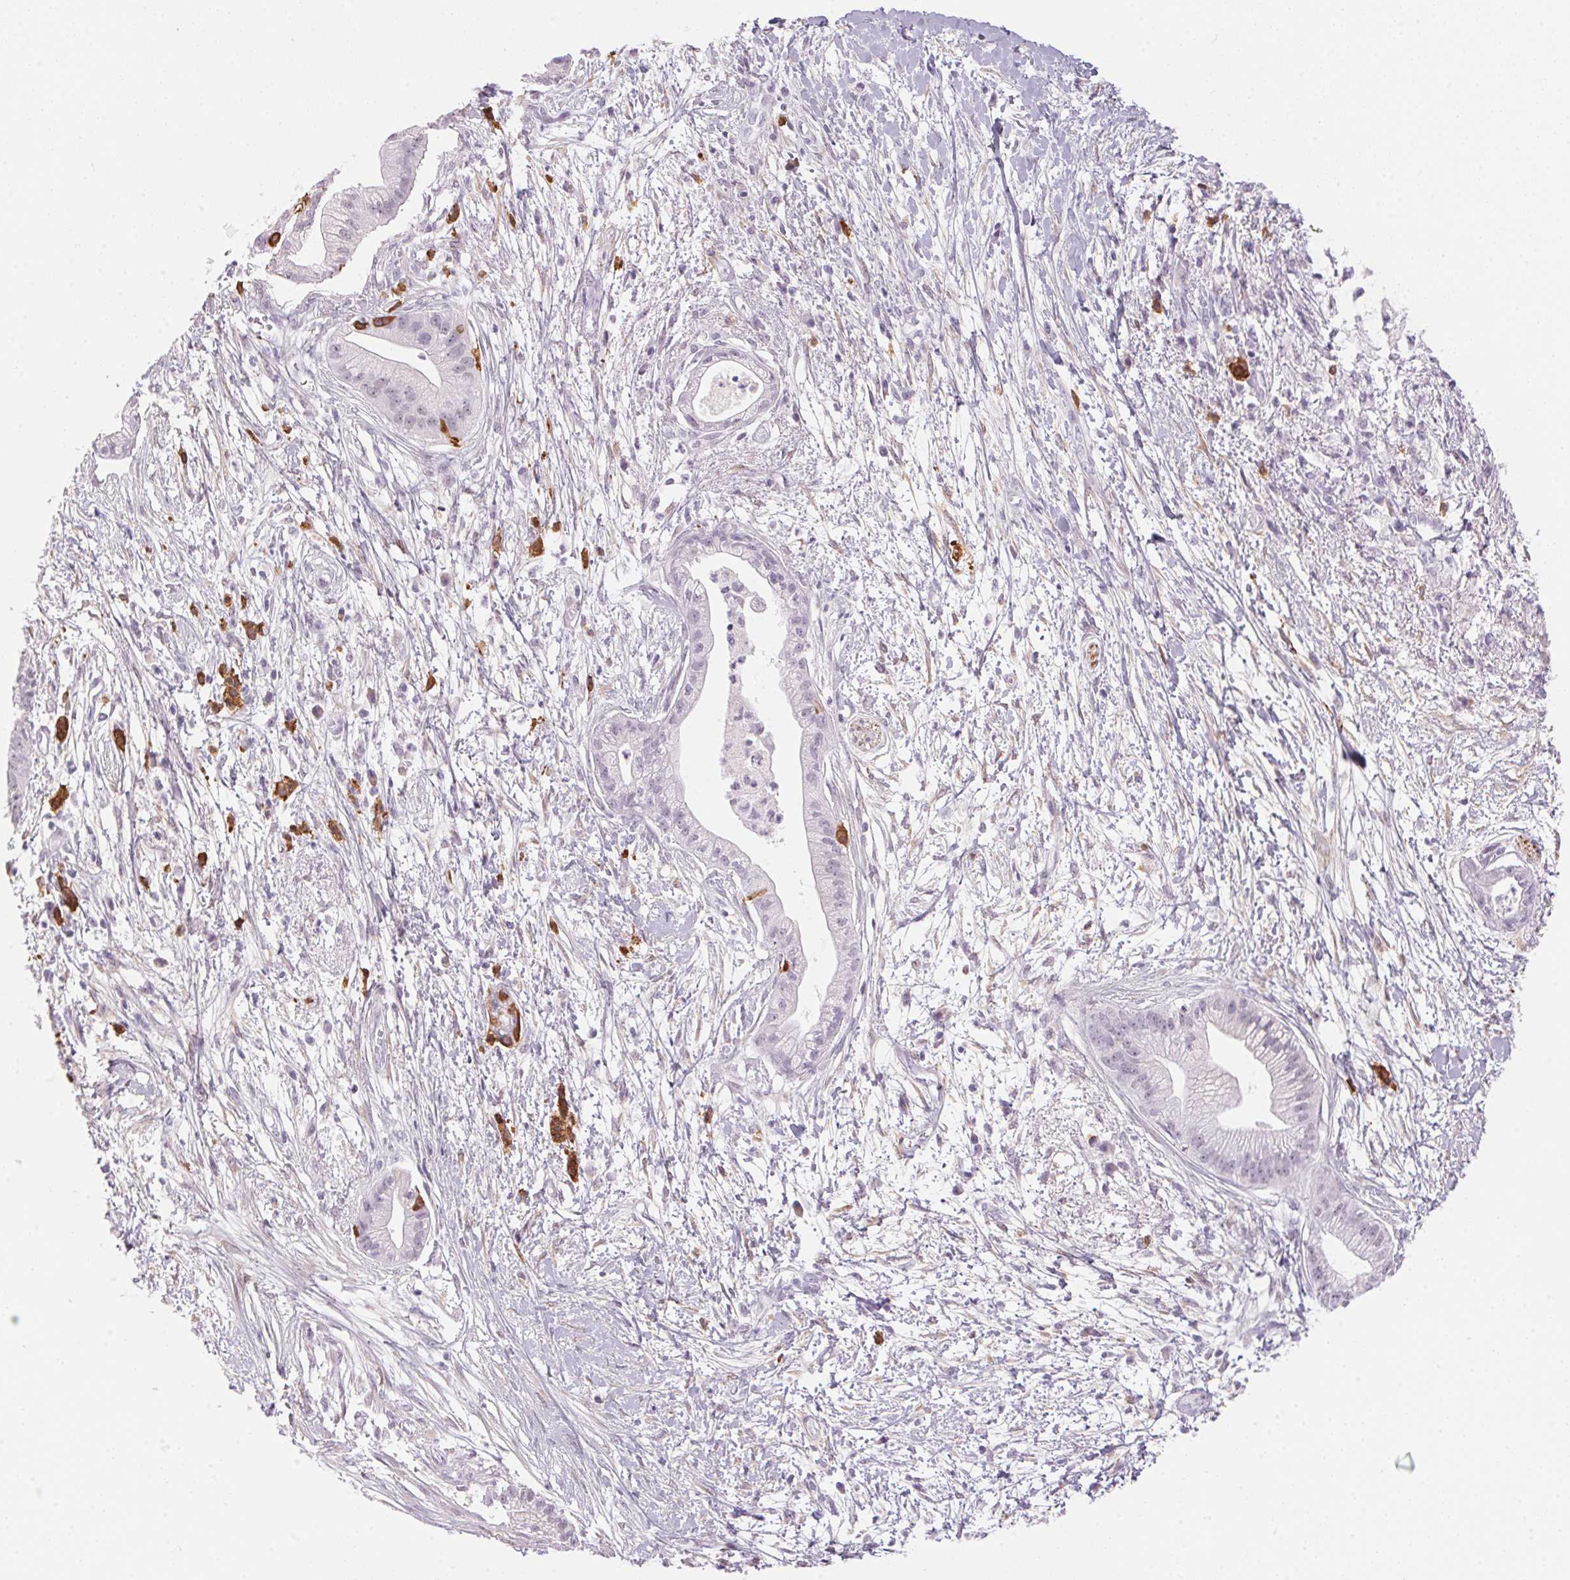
{"staining": {"intensity": "negative", "quantity": "none", "location": "none"}, "tissue": "pancreatic cancer", "cell_type": "Tumor cells", "image_type": "cancer", "snomed": [{"axis": "morphology", "description": "Normal tissue, NOS"}, {"axis": "morphology", "description": "Adenocarcinoma, NOS"}, {"axis": "topography", "description": "Lymph node"}, {"axis": "topography", "description": "Pancreas"}], "caption": "Tumor cells are negative for brown protein staining in pancreatic adenocarcinoma.", "gene": "CADPS", "patient": {"sex": "female", "age": 58}}